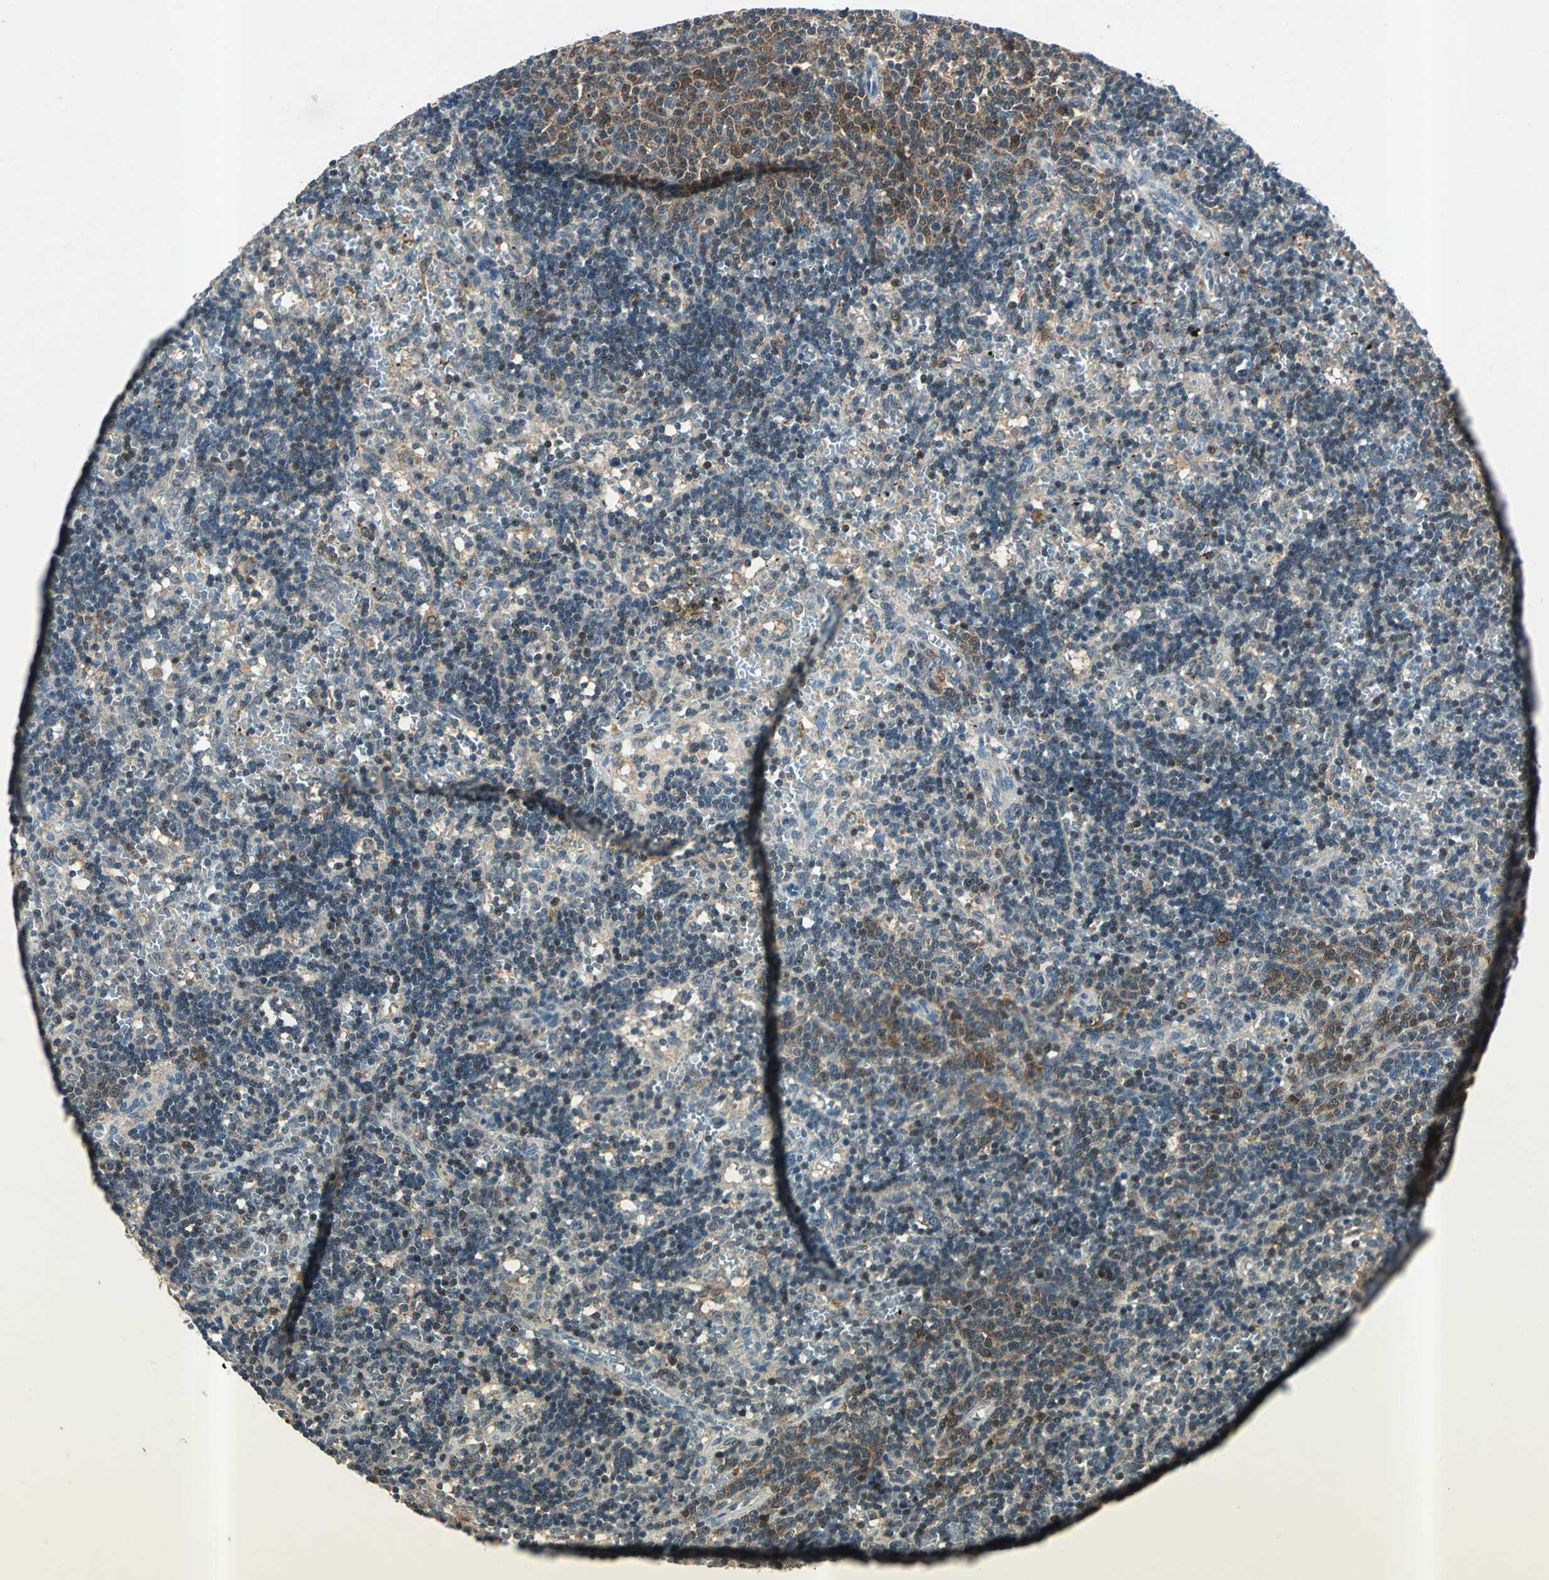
{"staining": {"intensity": "weak", "quantity": "<25%", "location": "cytoplasmic/membranous,nuclear"}, "tissue": "lymphoma", "cell_type": "Tumor cells", "image_type": "cancer", "snomed": [{"axis": "morphology", "description": "Malignant lymphoma, non-Hodgkin's type, Low grade"}, {"axis": "topography", "description": "Spleen"}], "caption": "Immunohistochemical staining of lymphoma demonstrates no significant positivity in tumor cells.", "gene": "AHSA1", "patient": {"sex": "male", "age": 60}}